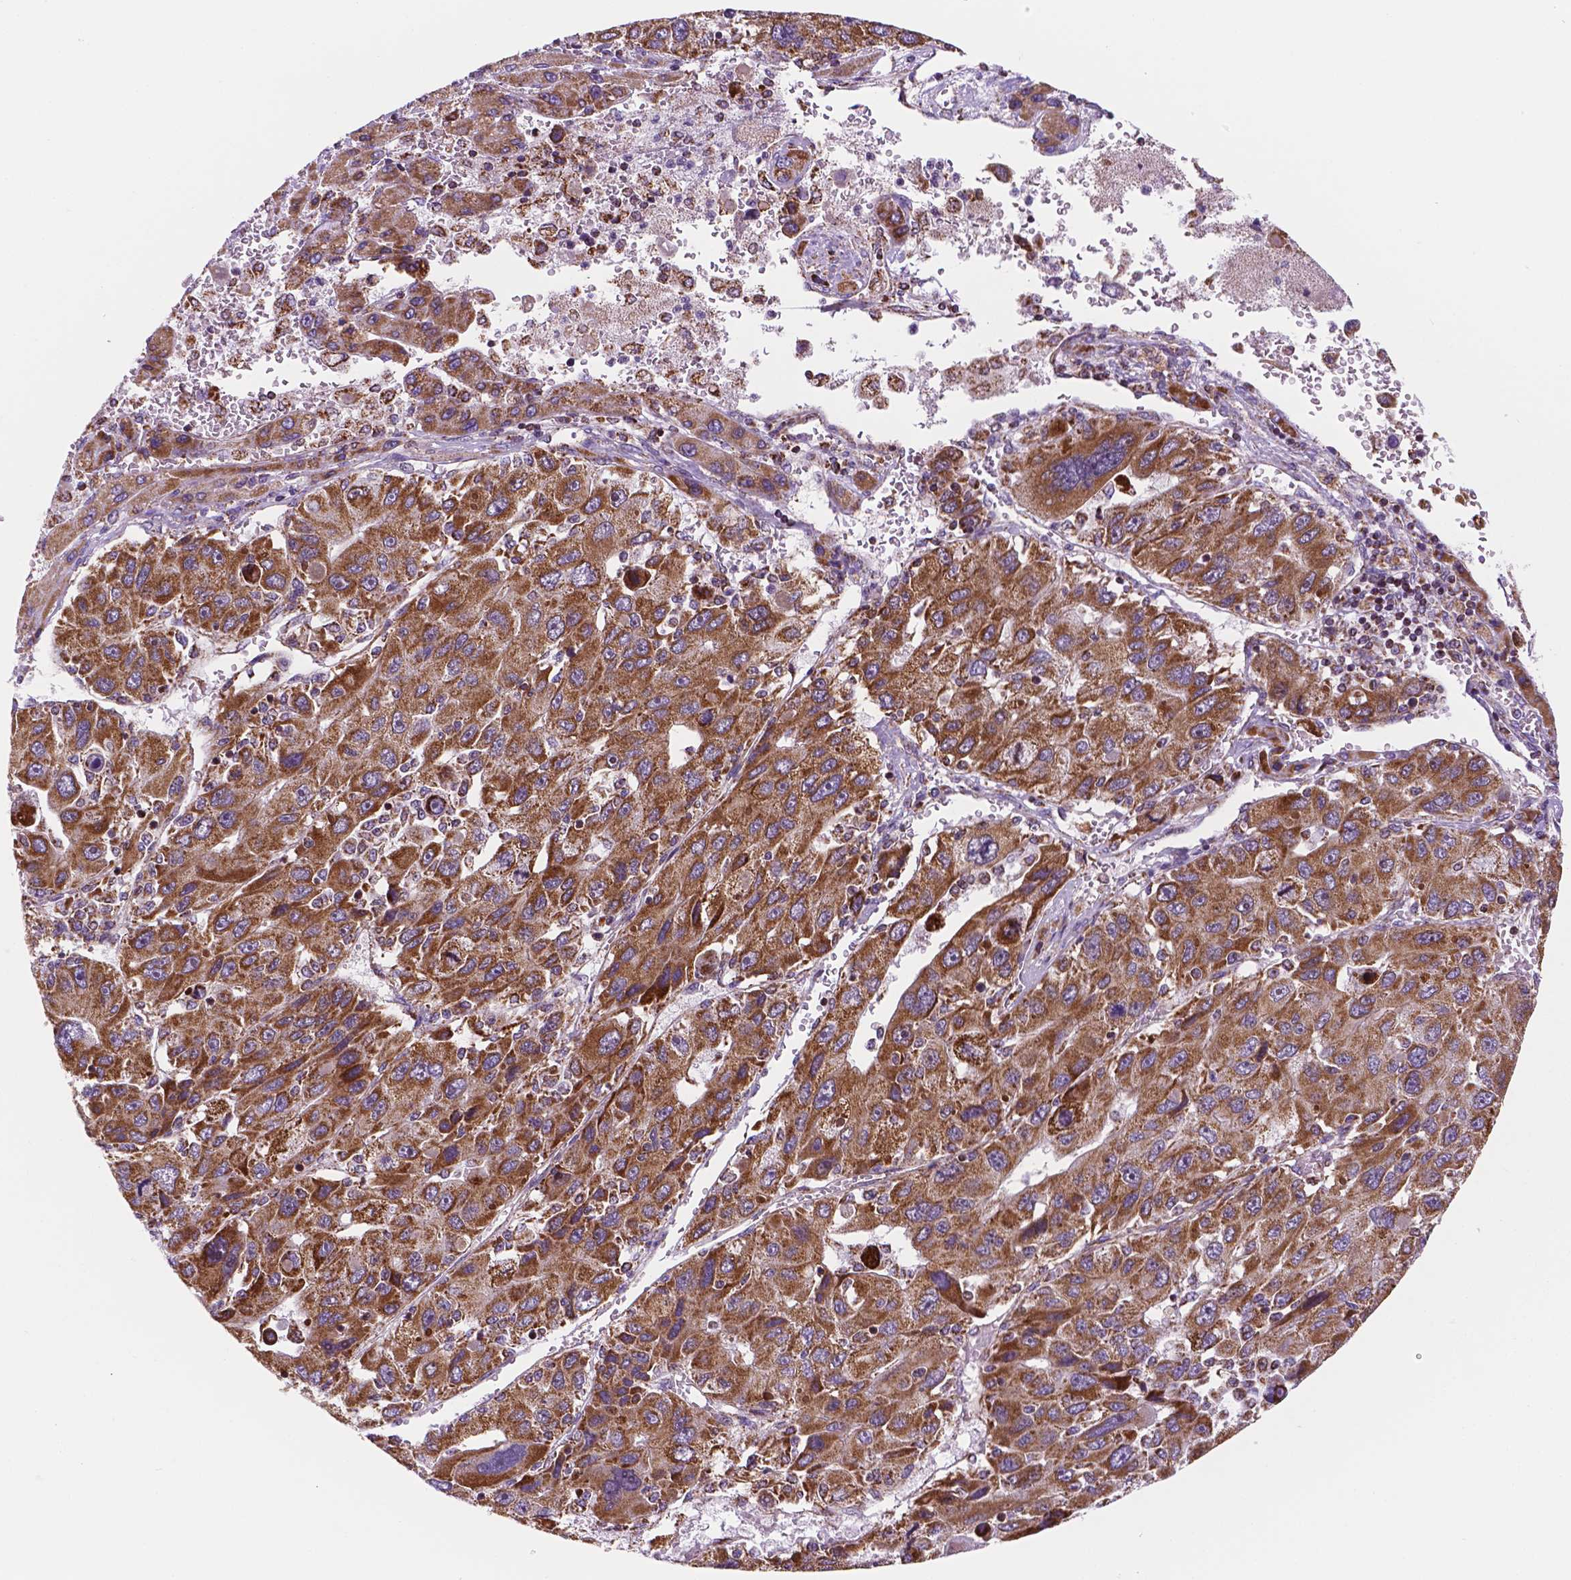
{"staining": {"intensity": "moderate", "quantity": ">75%", "location": "cytoplasmic/membranous"}, "tissue": "liver cancer", "cell_type": "Tumor cells", "image_type": "cancer", "snomed": [{"axis": "morphology", "description": "Carcinoma, Hepatocellular, NOS"}, {"axis": "topography", "description": "Liver"}], "caption": "Liver cancer (hepatocellular carcinoma) stained with IHC reveals moderate cytoplasmic/membranous expression in about >75% of tumor cells.", "gene": "GEMIN4", "patient": {"sex": "female", "age": 41}}